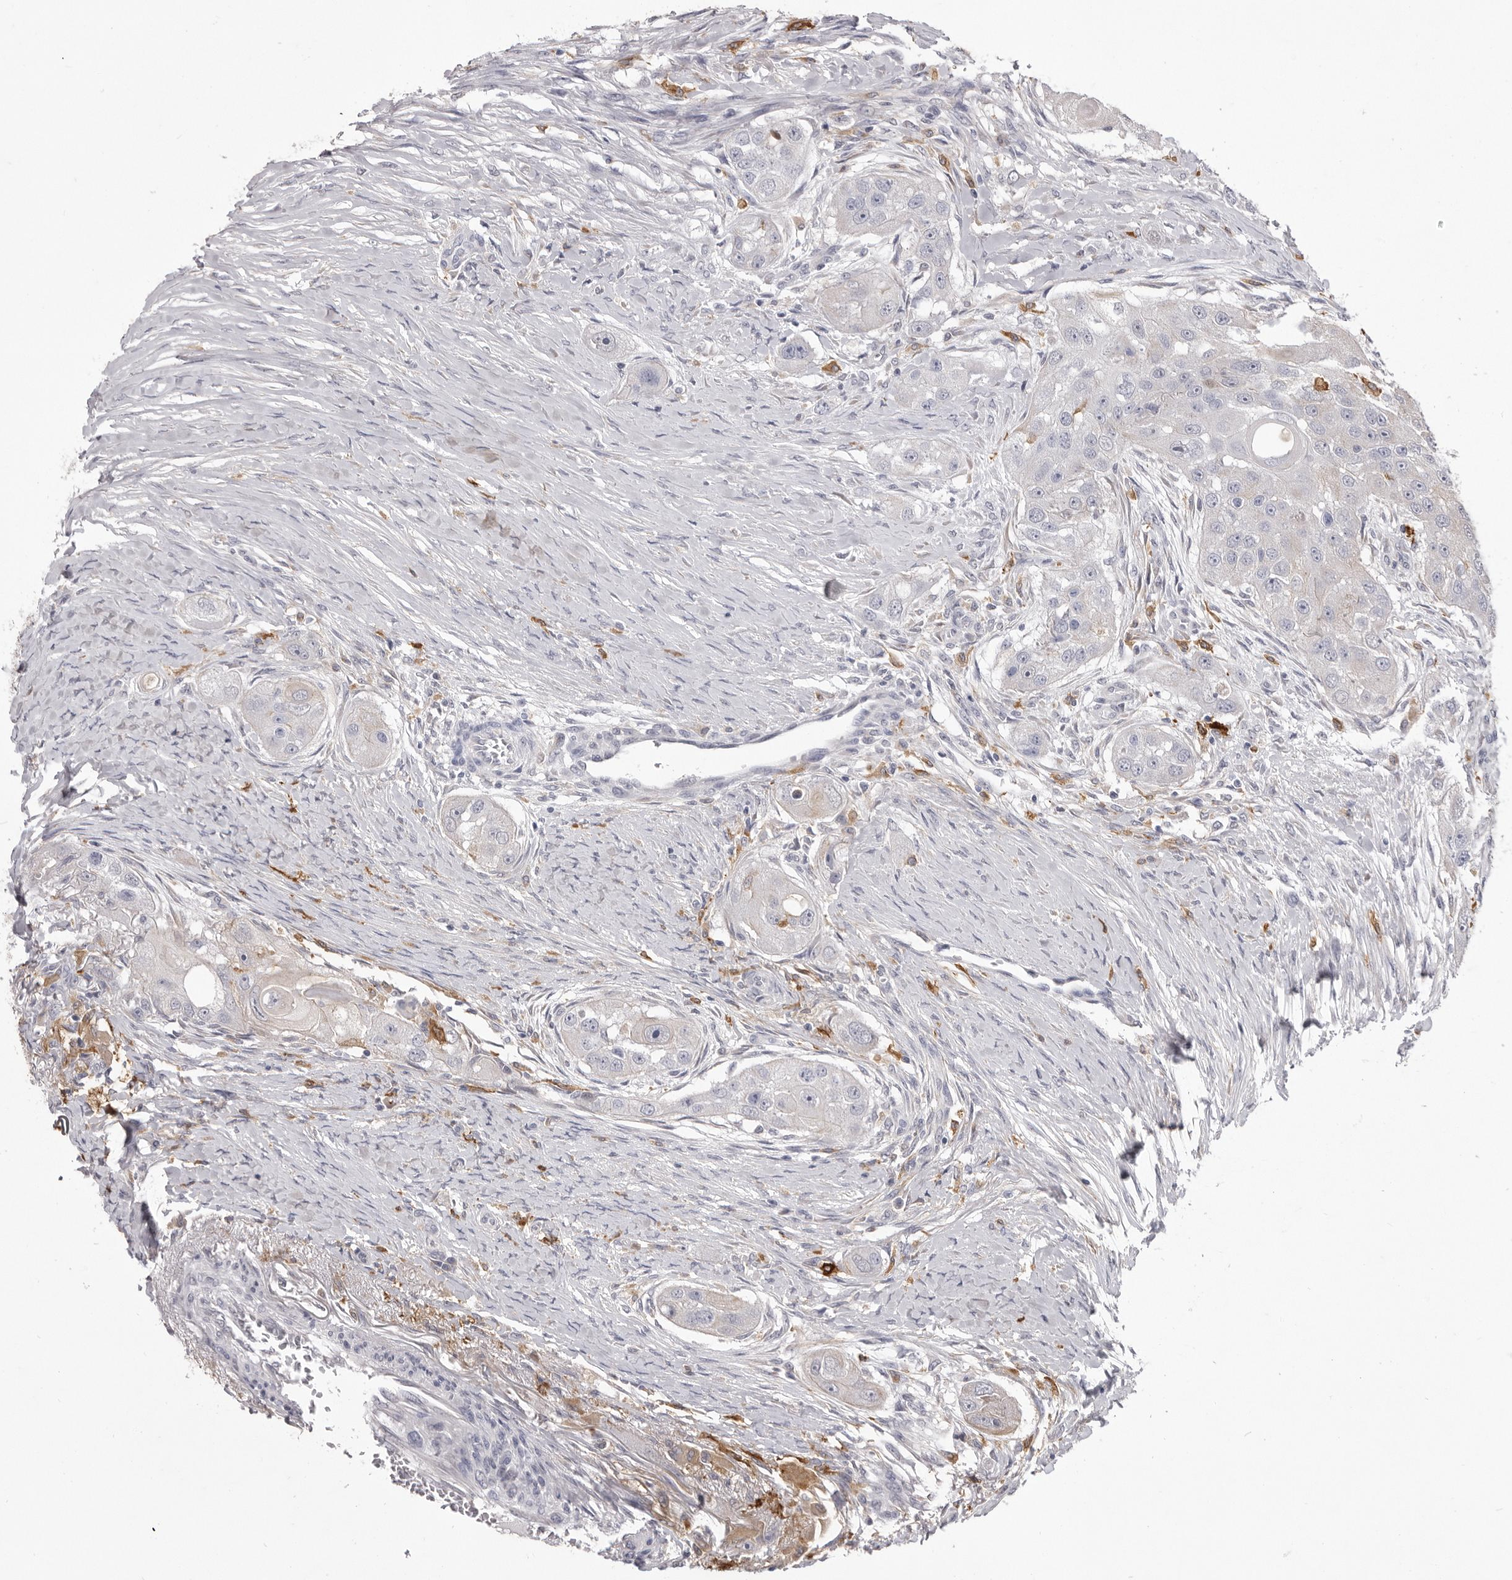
{"staining": {"intensity": "negative", "quantity": "none", "location": "none"}, "tissue": "head and neck cancer", "cell_type": "Tumor cells", "image_type": "cancer", "snomed": [{"axis": "morphology", "description": "Normal tissue, NOS"}, {"axis": "morphology", "description": "Squamous cell carcinoma, NOS"}, {"axis": "topography", "description": "Skeletal muscle"}, {"axis": "topography", "description": "Head-Neck"}], "caption": "Tumor cells show no significant protein staining in squamous cell carcinoma (head and neck).", "gene": "VPS45", "patient": {"sex": "male", "age": 51}}